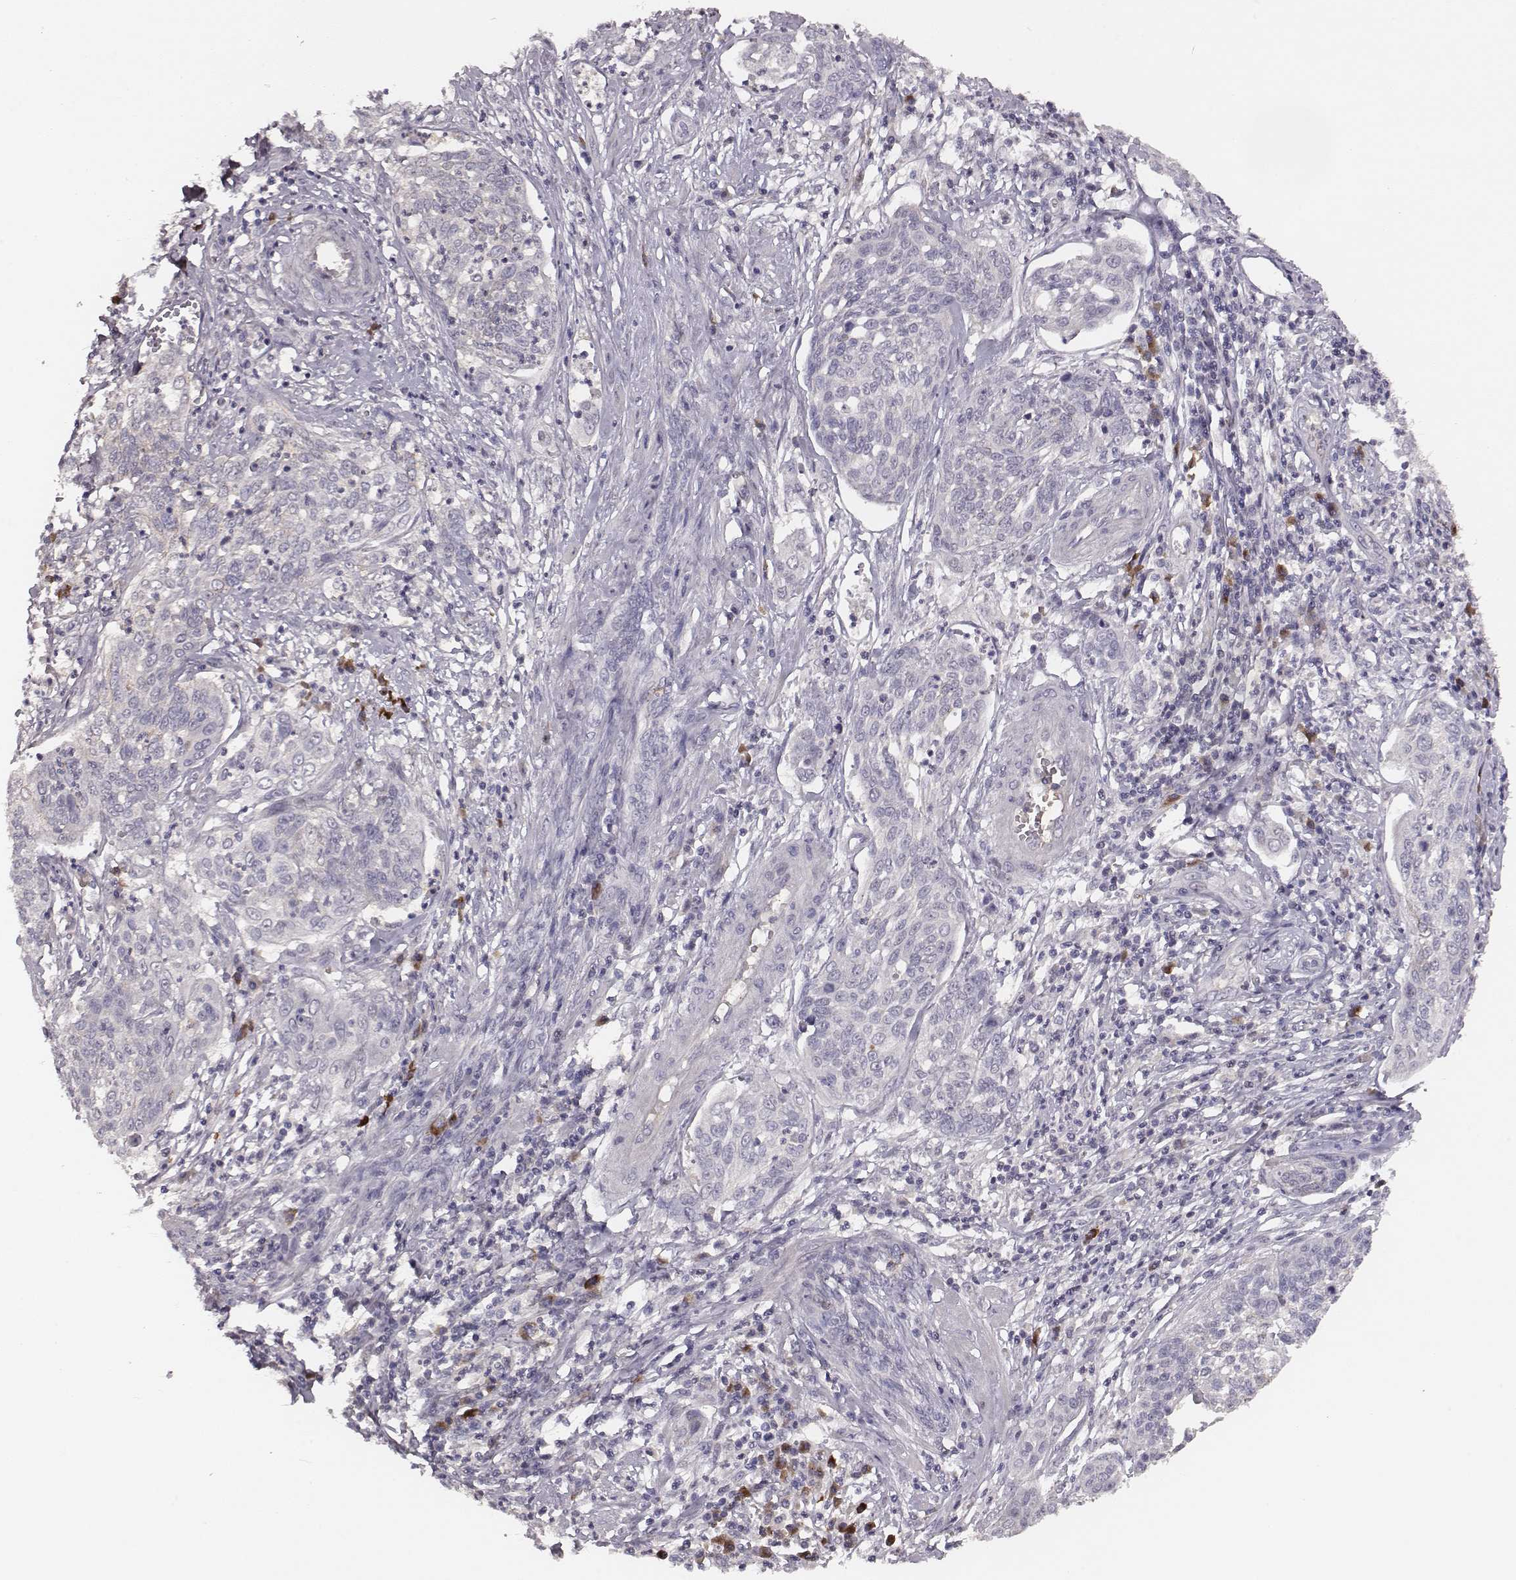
{"staining": {"intensity": "negative", "quantity": "none", "location": "none"}, "tissue": "cervical cancer", "cell_type": "Tumor cells", "image_type": "cancer", "snomed": [{"axis": "morphology", "description": "Squamous cell carcinoma, NOS"}, {"axis": "topography", "description": "Cervix"}], "caption": "DAB immunohistochemical staining of cervical squamous cell carcinoma displays no significant positivity in tumor cells. (DAB IHC, high magnification).", "gene": "SLC22A6", "patient": {"sex": "female", "age": 34}}